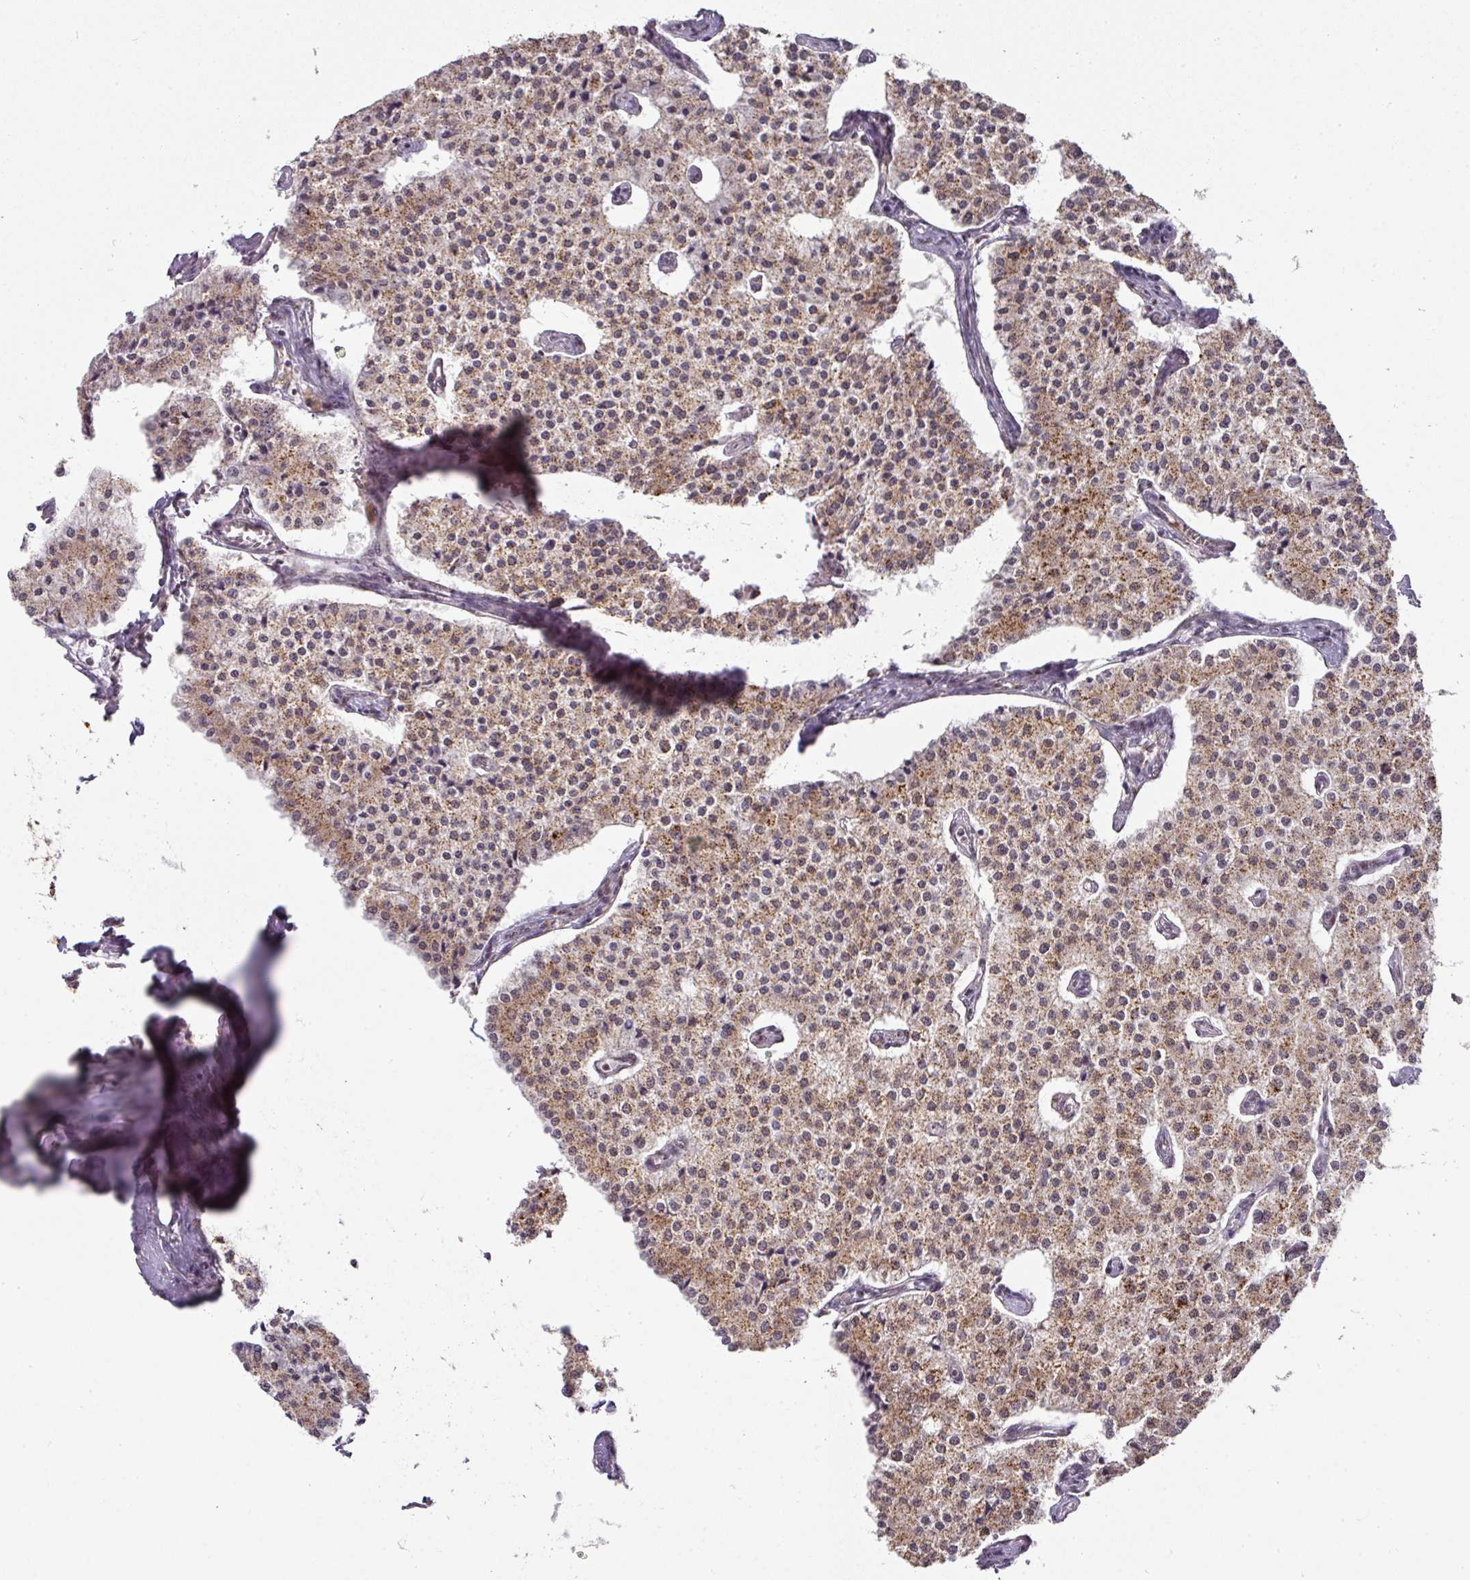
{"staining": {"intensity": "moderate", "quantity": ">75%", "location": "cytoplasmic/membranous"}, "tissue": "carcinoid", "cell_type": "Tumor cells", "image_type": "cancer", "snomed": [{"axis": "morphology", "description": "Carcinoid, malignant, NOS"}, {"axis": "topography", "description": "Colon"}], "caption": "Immunohistochemistry of carcinoid (malignant) displays medium levels of moderate cytoplasmic/membranous staining in approximately >75% of tumor cells. The staining is performed using DAB (3,3'-diaminobenzidine) brown chromogen to label protein expression. The nuclei are counter-stained blue using hematoxylin.", "gene": "RANBP9", "patient": {"sex": "female", "age": 52}}